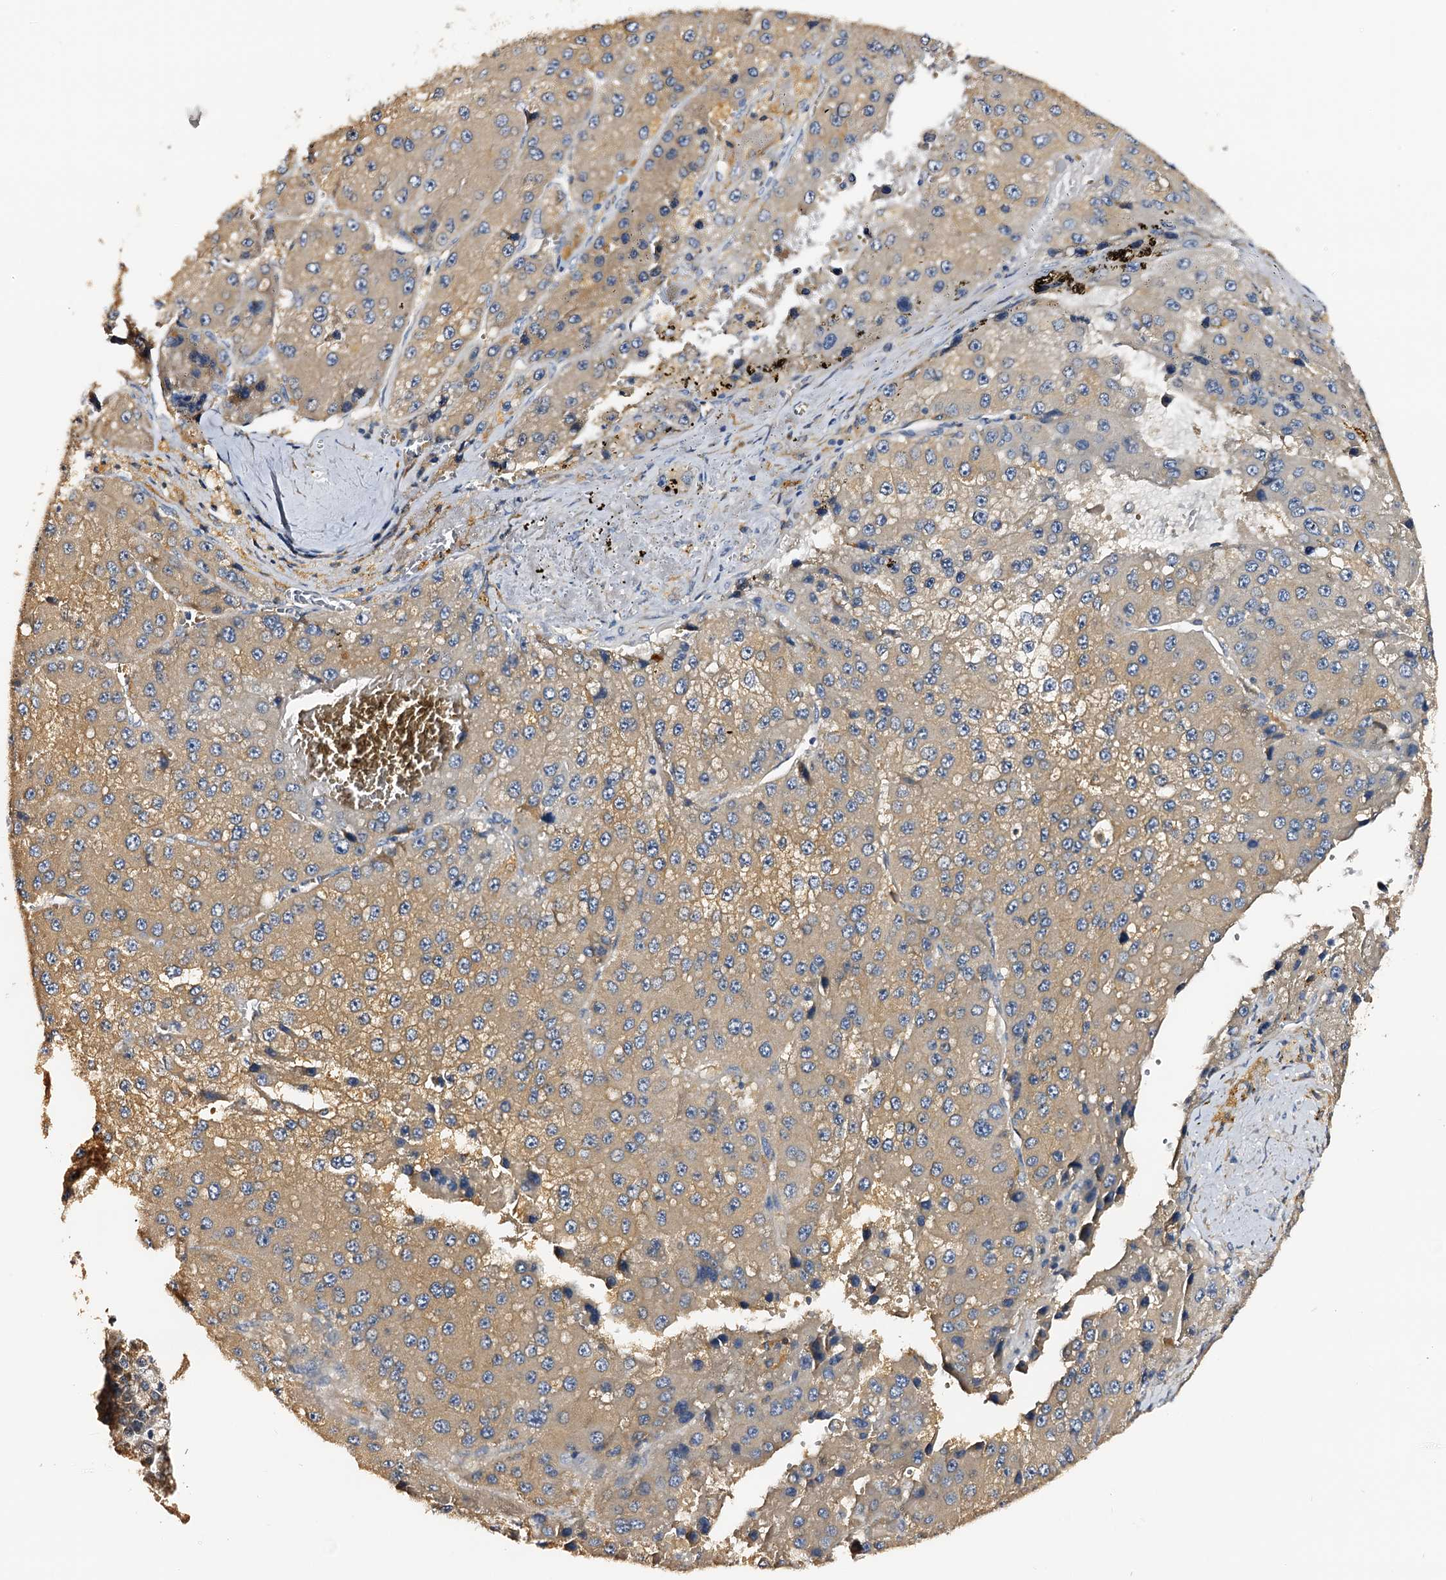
{"staining": {"intensity": "weak", "quantity": "25%-75%", "location": "cytoplasmic/membranous"}, "tissue": "liver cancer", "cell_type": "Tumor cells", "image_type": "cancer", "snomed": [{"axis": "morphology", "description": "Carcinoma, Hepatocellular, NOS"}, {"axis": "topography", "description": "Liver"}], "caption": "Immunohistochemical staining of liver cancer (hepatocellular carcinoma) displays weak cytoplasmic/membranous protein expression in approximately 25%-75% of tumor cells.", "gene": "DMXL2", "patient": {"sex": "female", "age": 73}}